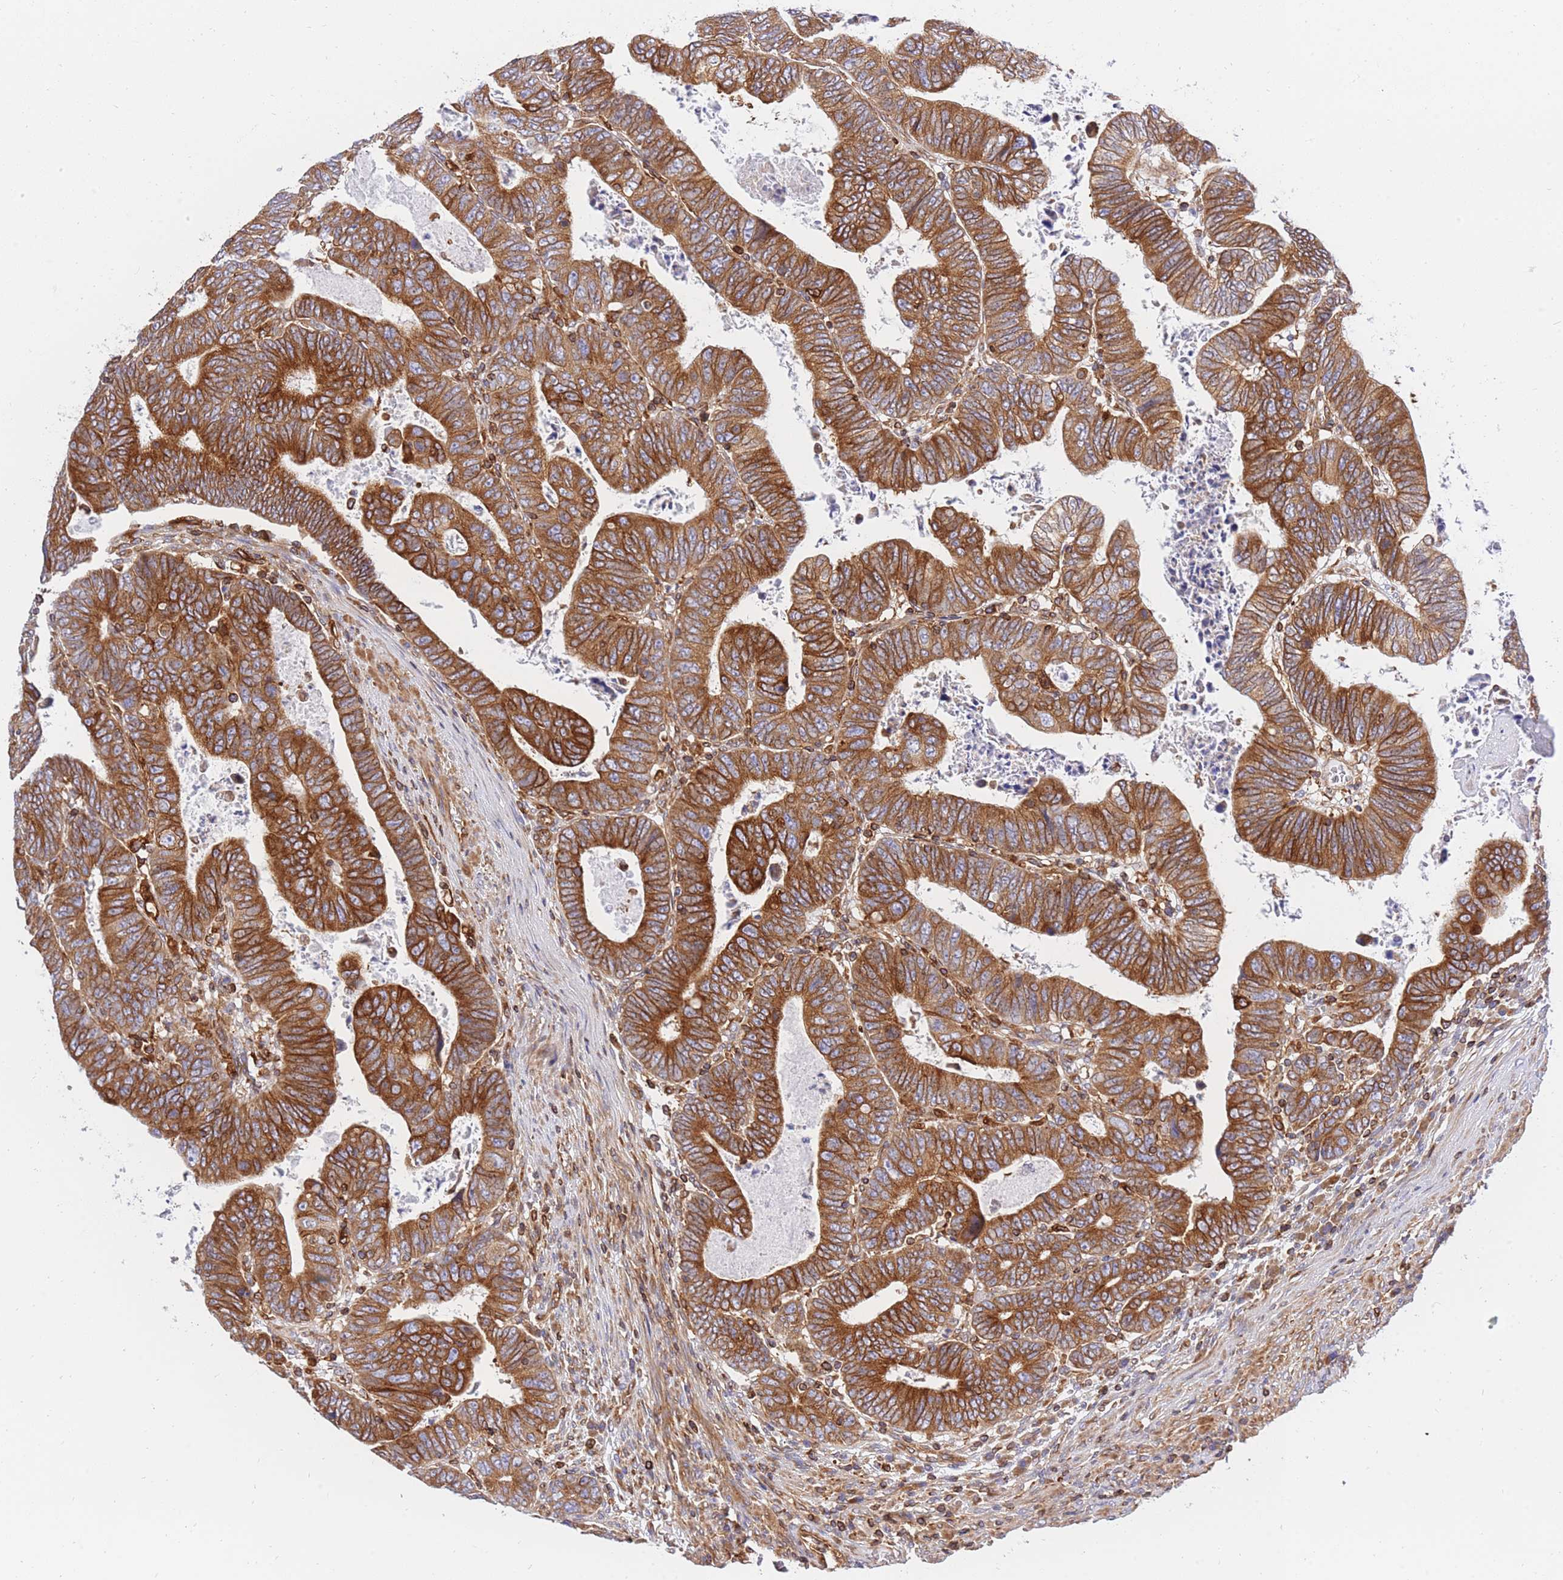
{"staining": {"intensity": "strong", "quantity": ">75%", "location": "cytoplasmic/membranous"}, "tissue": "colorectal cancer", "cell_type": "Tumor cells", "image_type": "cancer", "snomed": [{"axis": "morphology", "description": "Normal tissue, NOS"}, {"axis": "morphology", "description": "Adenocarcinoma, NOS"}, {"axis": "topography", "description": "Rectum"}], "caption": "Colorectal cancer (adenocarcinoma) stained for a protein demonstrates strong cytoplasmic/membranous positivity in tumor cells. The staining is performed using DAB (3,3'-diaminobenzidine) brown chromogen to label protein expression. The nuclei are counter-stained blue using hematoxylin.", "gene": "REM1", "patient": {"sex": "female", "age": 65}}